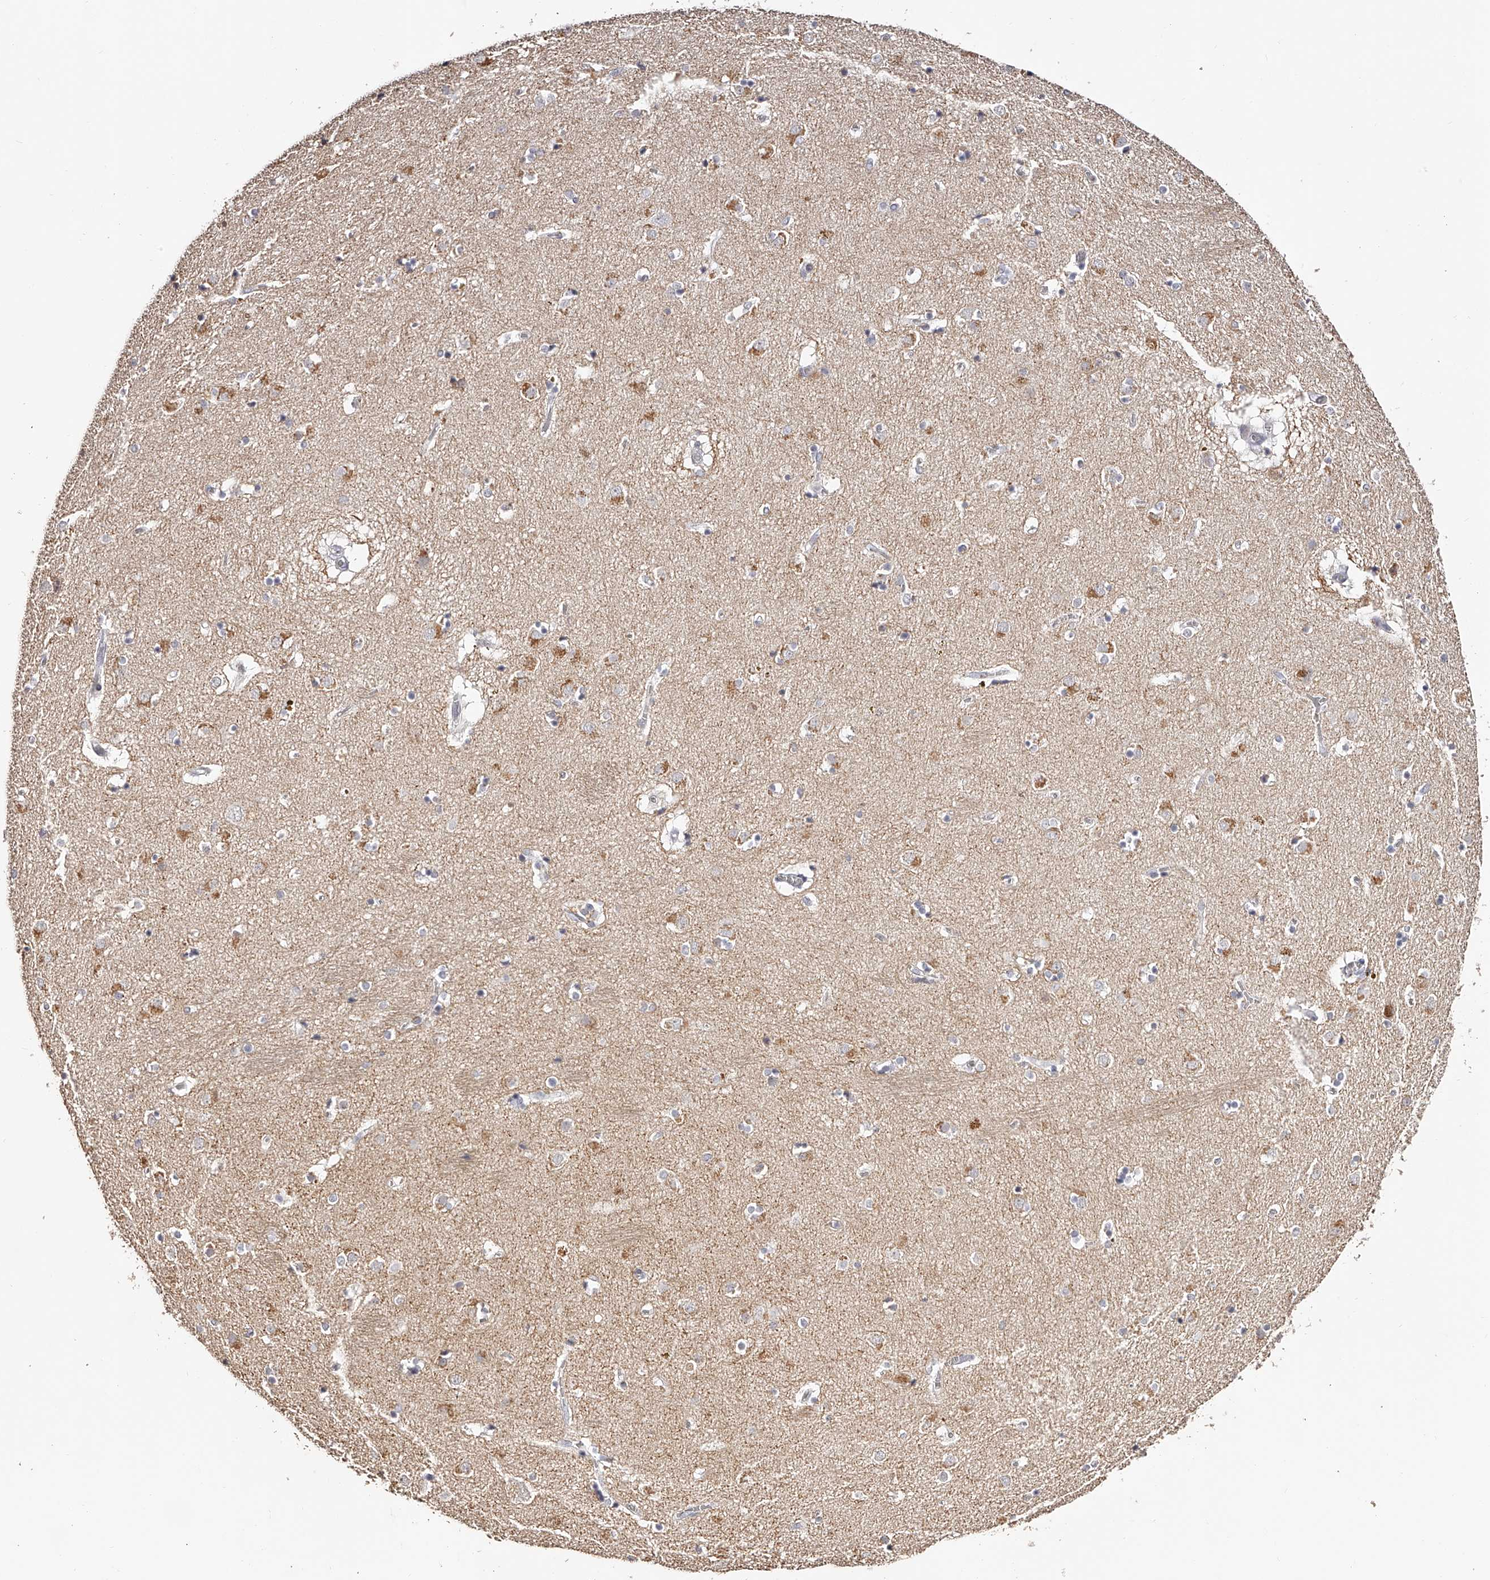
{"staining": {"intensity": "weak", "quantity": "<25%", "location": "cytoplasmic/membranous"}, "tissue": "caudate", "cell_type": "Glial cells", "image_type": "normal", "snomed": [{"axis": "morphology", "description": "Normal tissue, NOS"}, {"axis": "topography", "description": "Lateral ventricle wall"}], "caption": "The image displays no staining of glial cells in normal caudate. (Brightfield microscopy of DAB (3,3'-diaminobenzidine) immunohistochemistry (IHC) at high magnification).", "gene": "SLC35D3", "patient": {"sex": "male", "age": 70}}